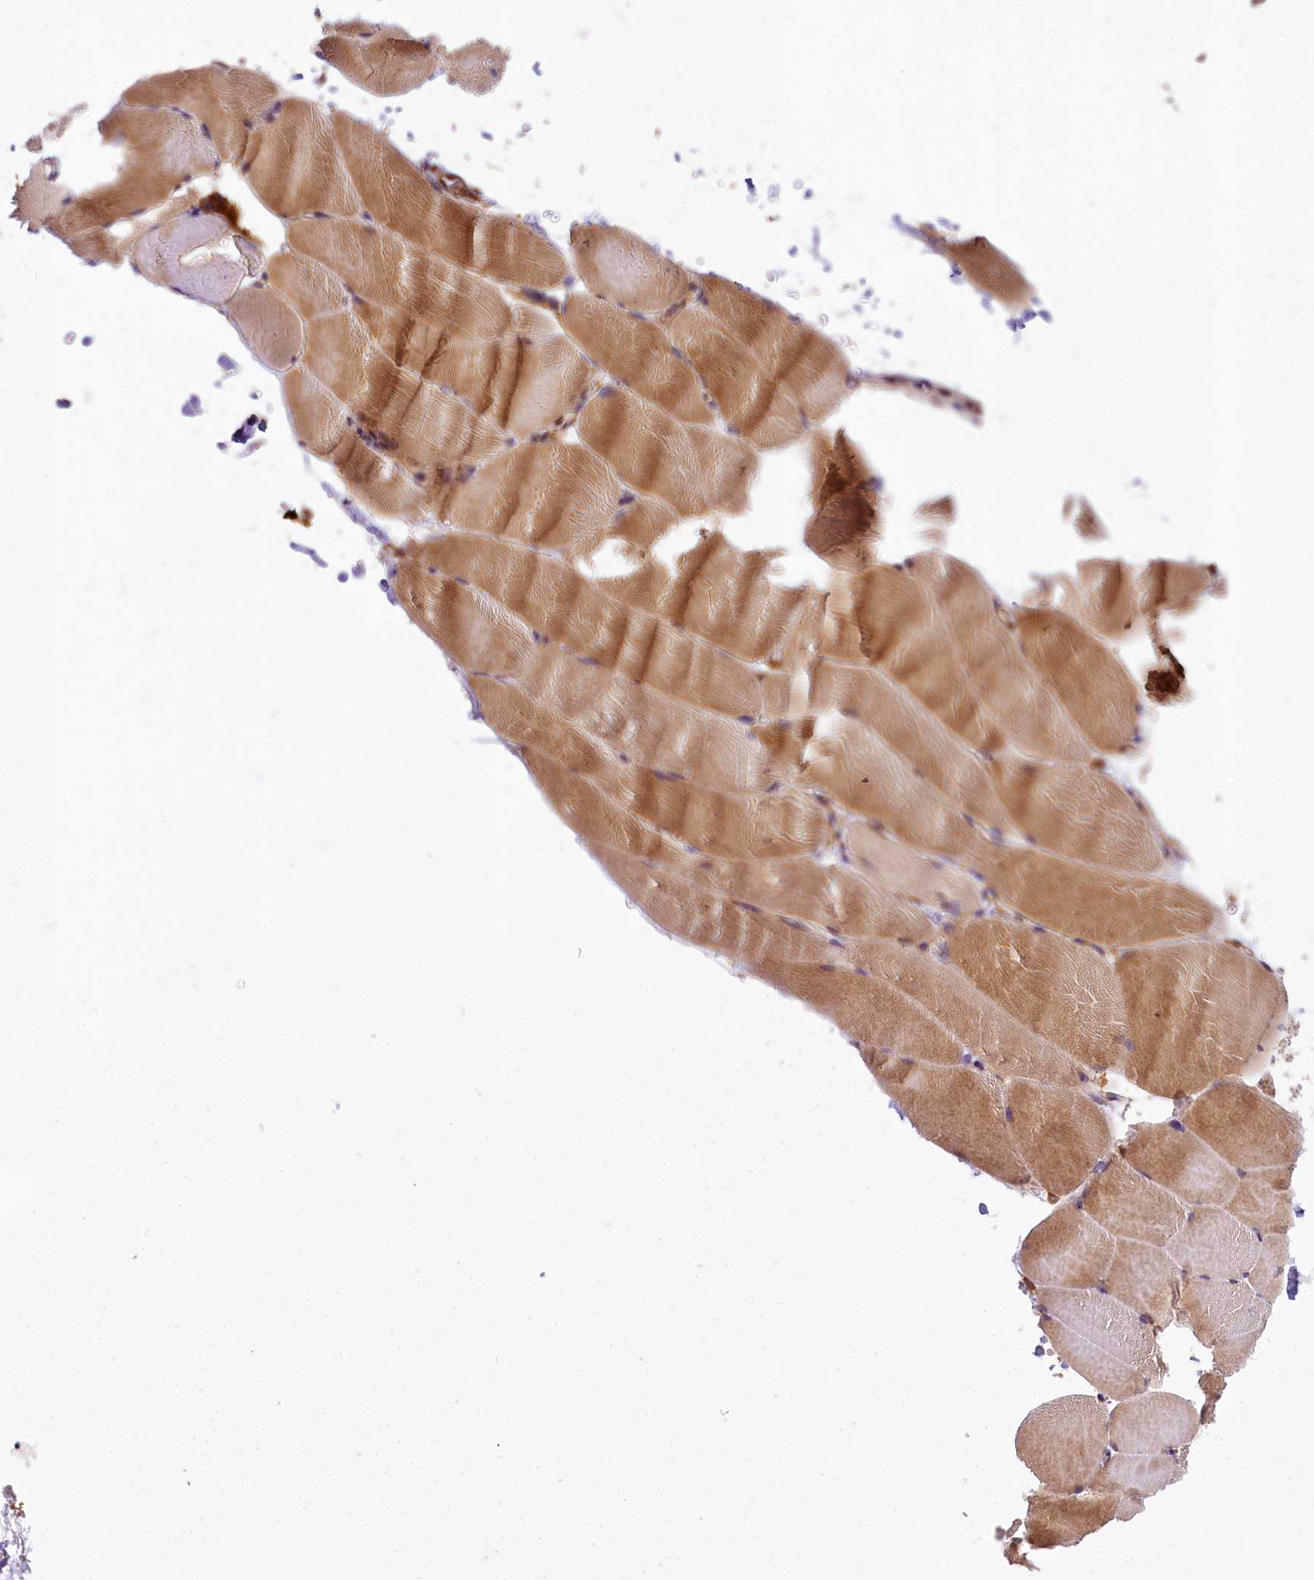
{"staining": {"intensity": "moderate", "quantity": ">75%", "location": "cytoplasmic/membranous"}, "tissue": "skeletal muscle", "cell_type": "Myocytes", "image_type": "normal", "snomed": [{"axis": "morphology", "description": "Normal tissue, NOS"}, {"axis": "topography", "description": "Skeletal muscle"}, {"axis": "topography", "description": "Parathyroid gland"}], "caption": "The immunohistochemical stain labels moderate cytoplasmic/membranous expression in myocytes of unremarkable skeletal muscle. The protein of interest is shown in brown color, while the nuclei are stained blue.", "gene": "PPIP5K2", "patient": {"sex": "female", "age": 37}}